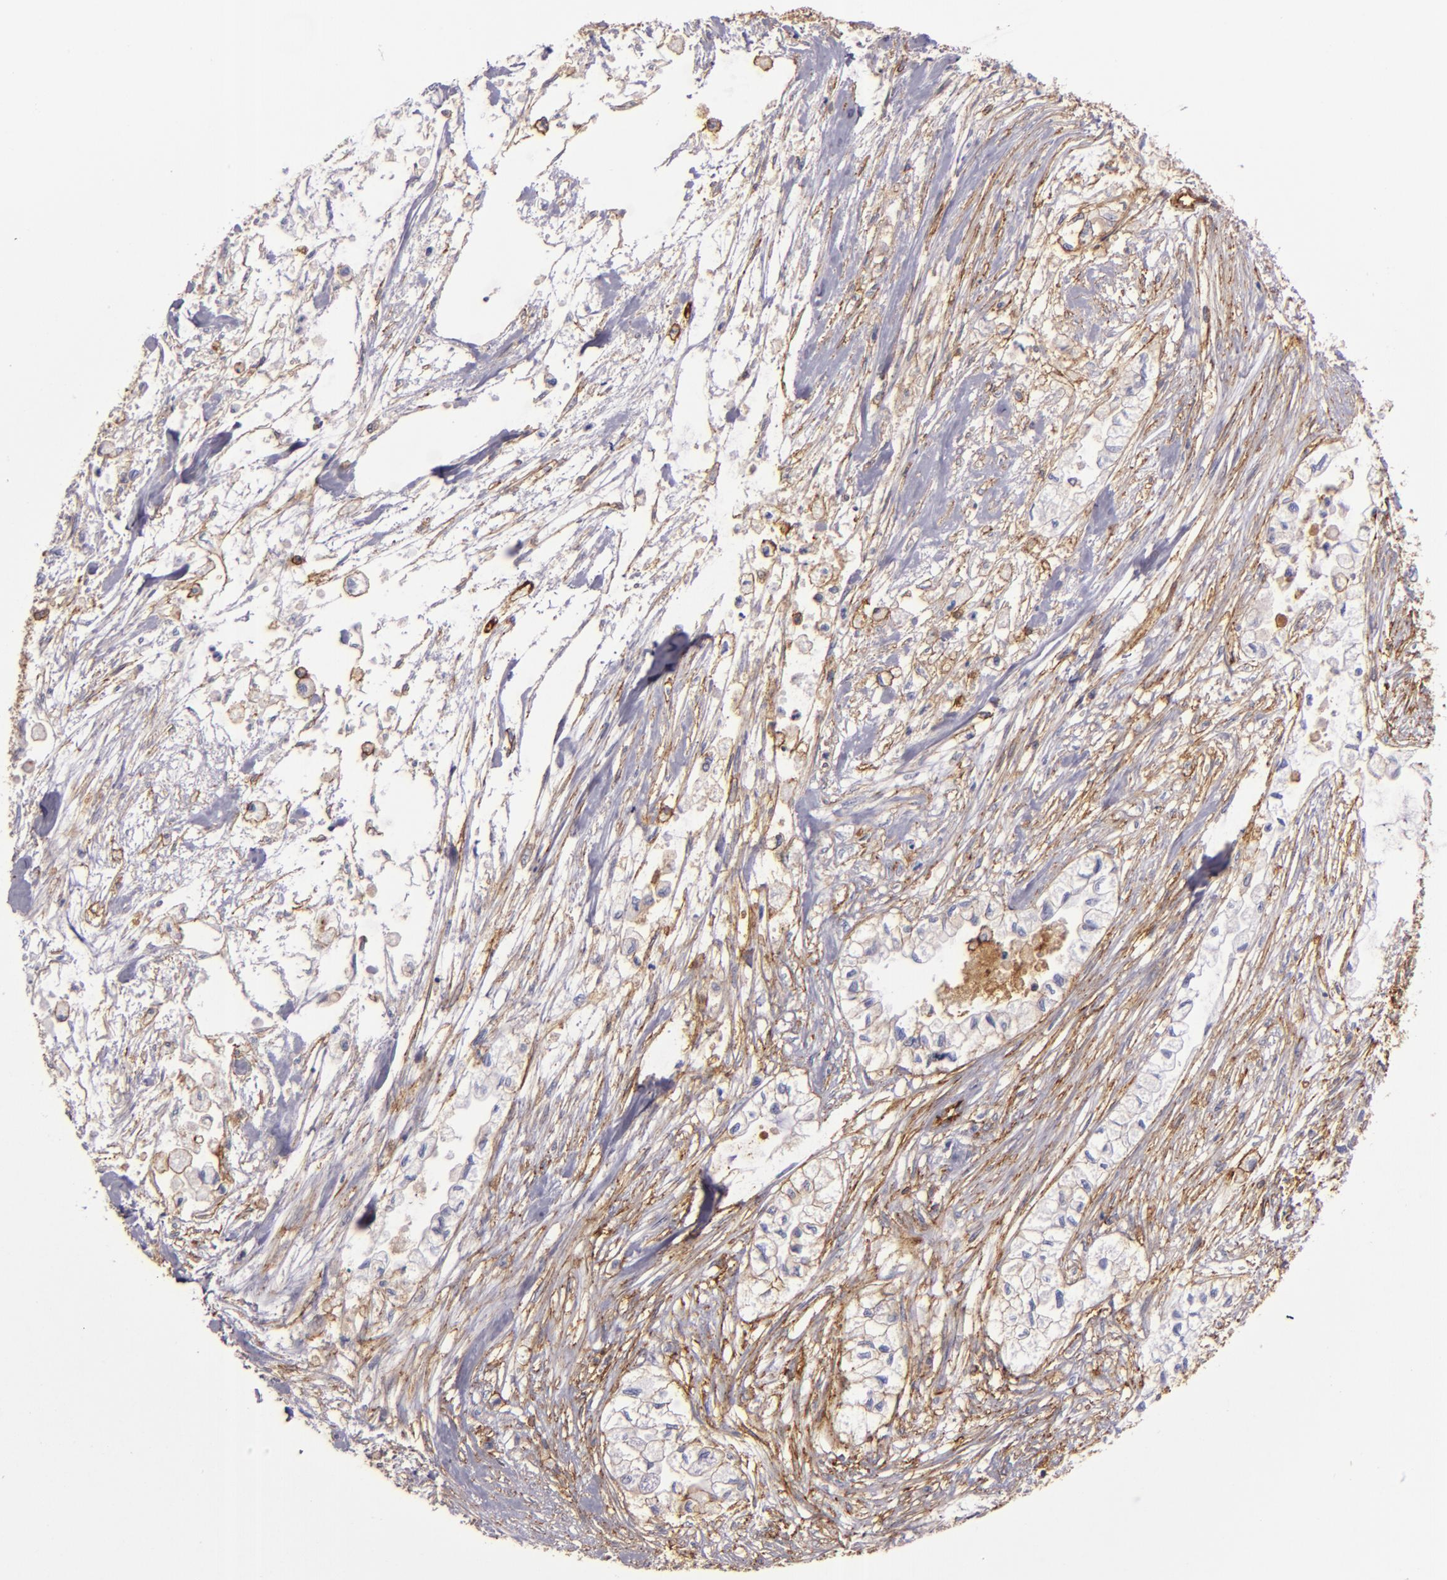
{"staining": {"intensity": "moderate", "quantity": "<25%", "location": "cytoplasmic/membranous"}, "tissue": "pancreatic cancer", "cell_type": "Tumor cells", "image_type": "cancer", "snomed": [{"axis": "morphology", "description": "Adenocarcinoma, NOS"}, {"axis": "topography", "description": "Pancreas"}], "caption": "The micrograph displays immunohistochemical staining of pancreatic cancer (adenocarcinoma). There is moderate cytoplasmic/membranous expression is identified in about <25% of tumor cells.", "gene": "CD9", "patient": {"sex": "male", "age": 79}}